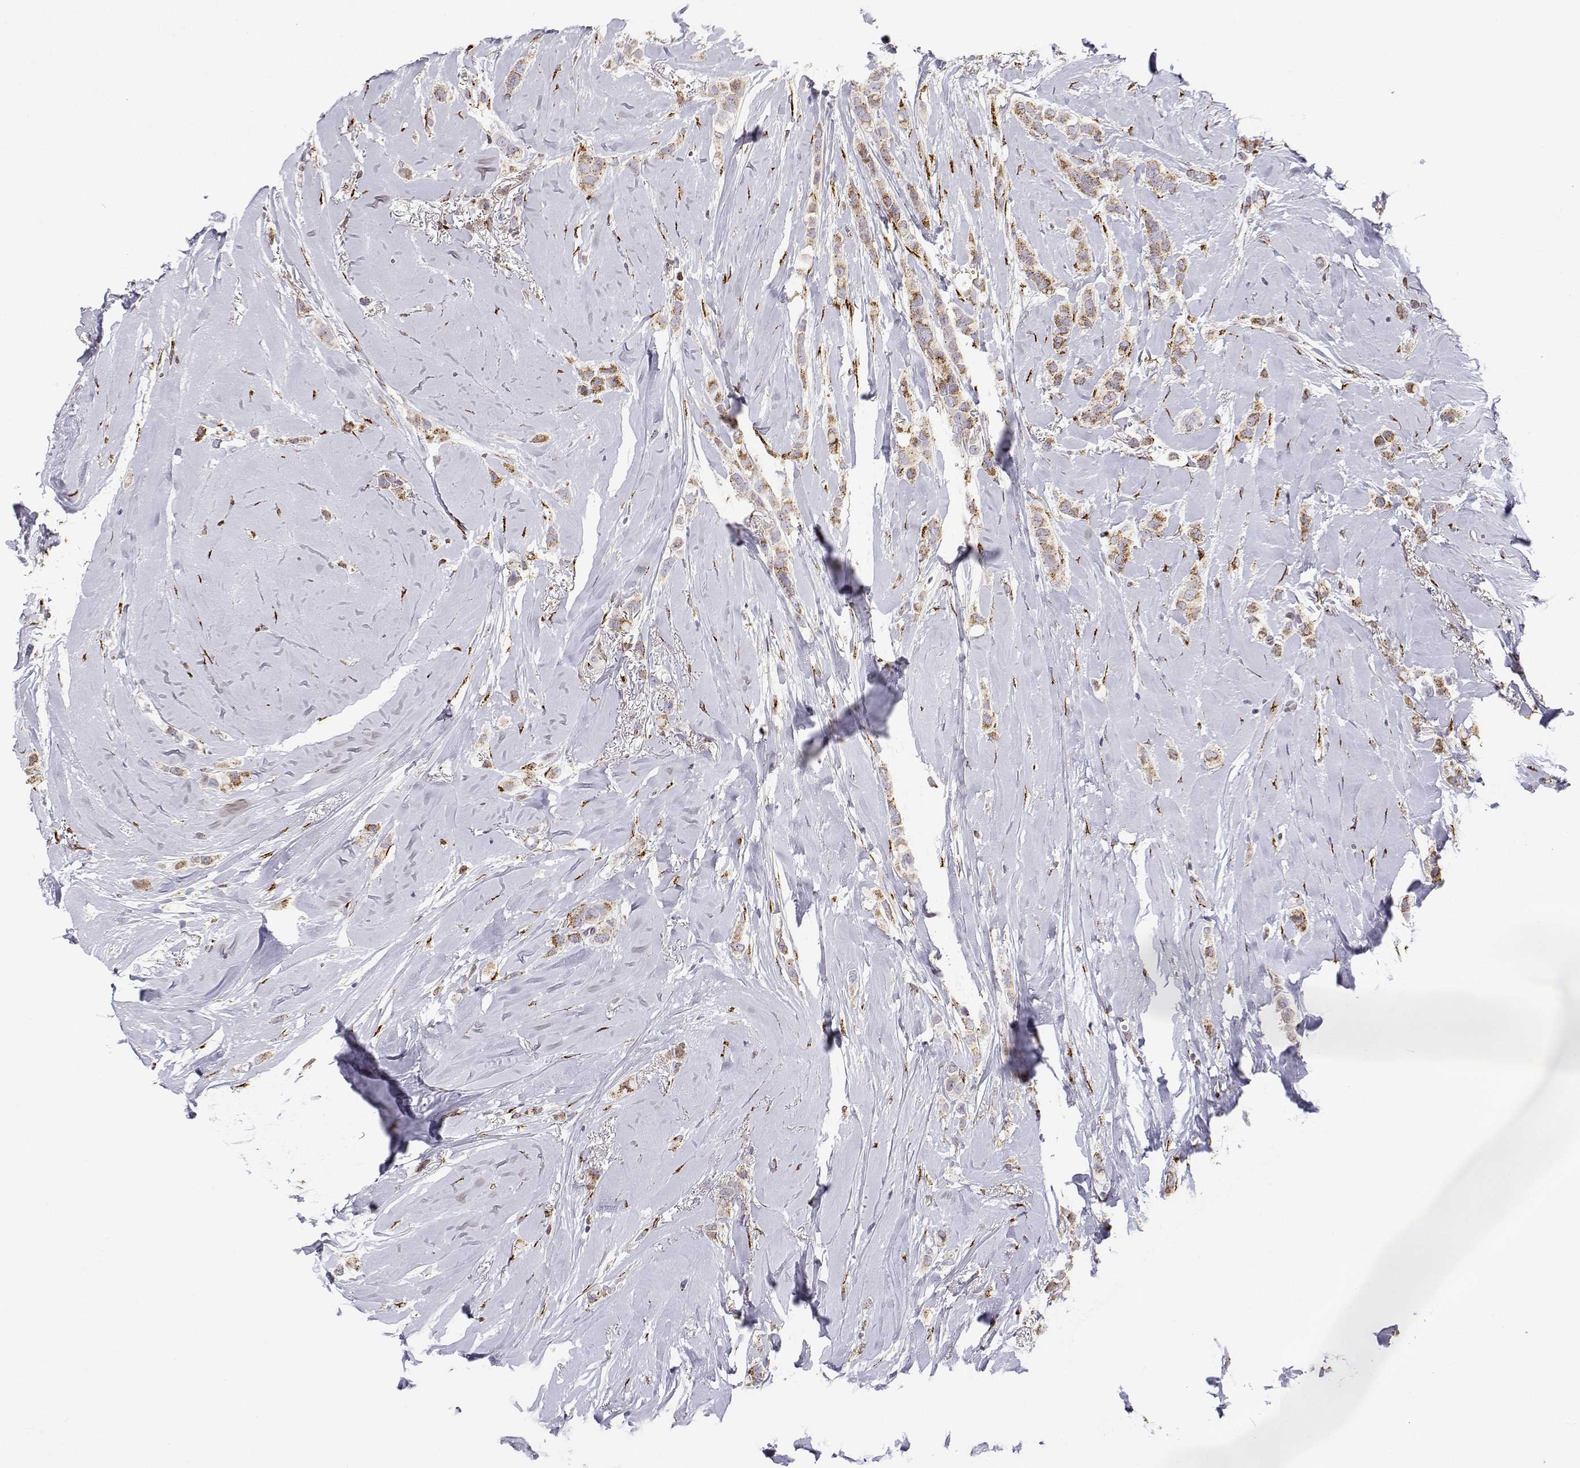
{"staining": {"intensity": "moderate", "quantity": ">75%", "location": "cytoplasmic/membranous"}, "tissue": "breast cancer", "cell_type": "Tumor cells", "image_type": "cancer", "snomed": [{"axis": "morphology", "description": "Lobular carcinoma"}, {"axis": "topography", "description": "Breast"}], "caption": "An image showing moderate cytoplasmic/membranous staining in about >75% of tumor cells in breast cancer, as visualized by brown immunohistochemical staining.", "gene": "STARD13", "patient": {"sex": "female", "age": 66}}